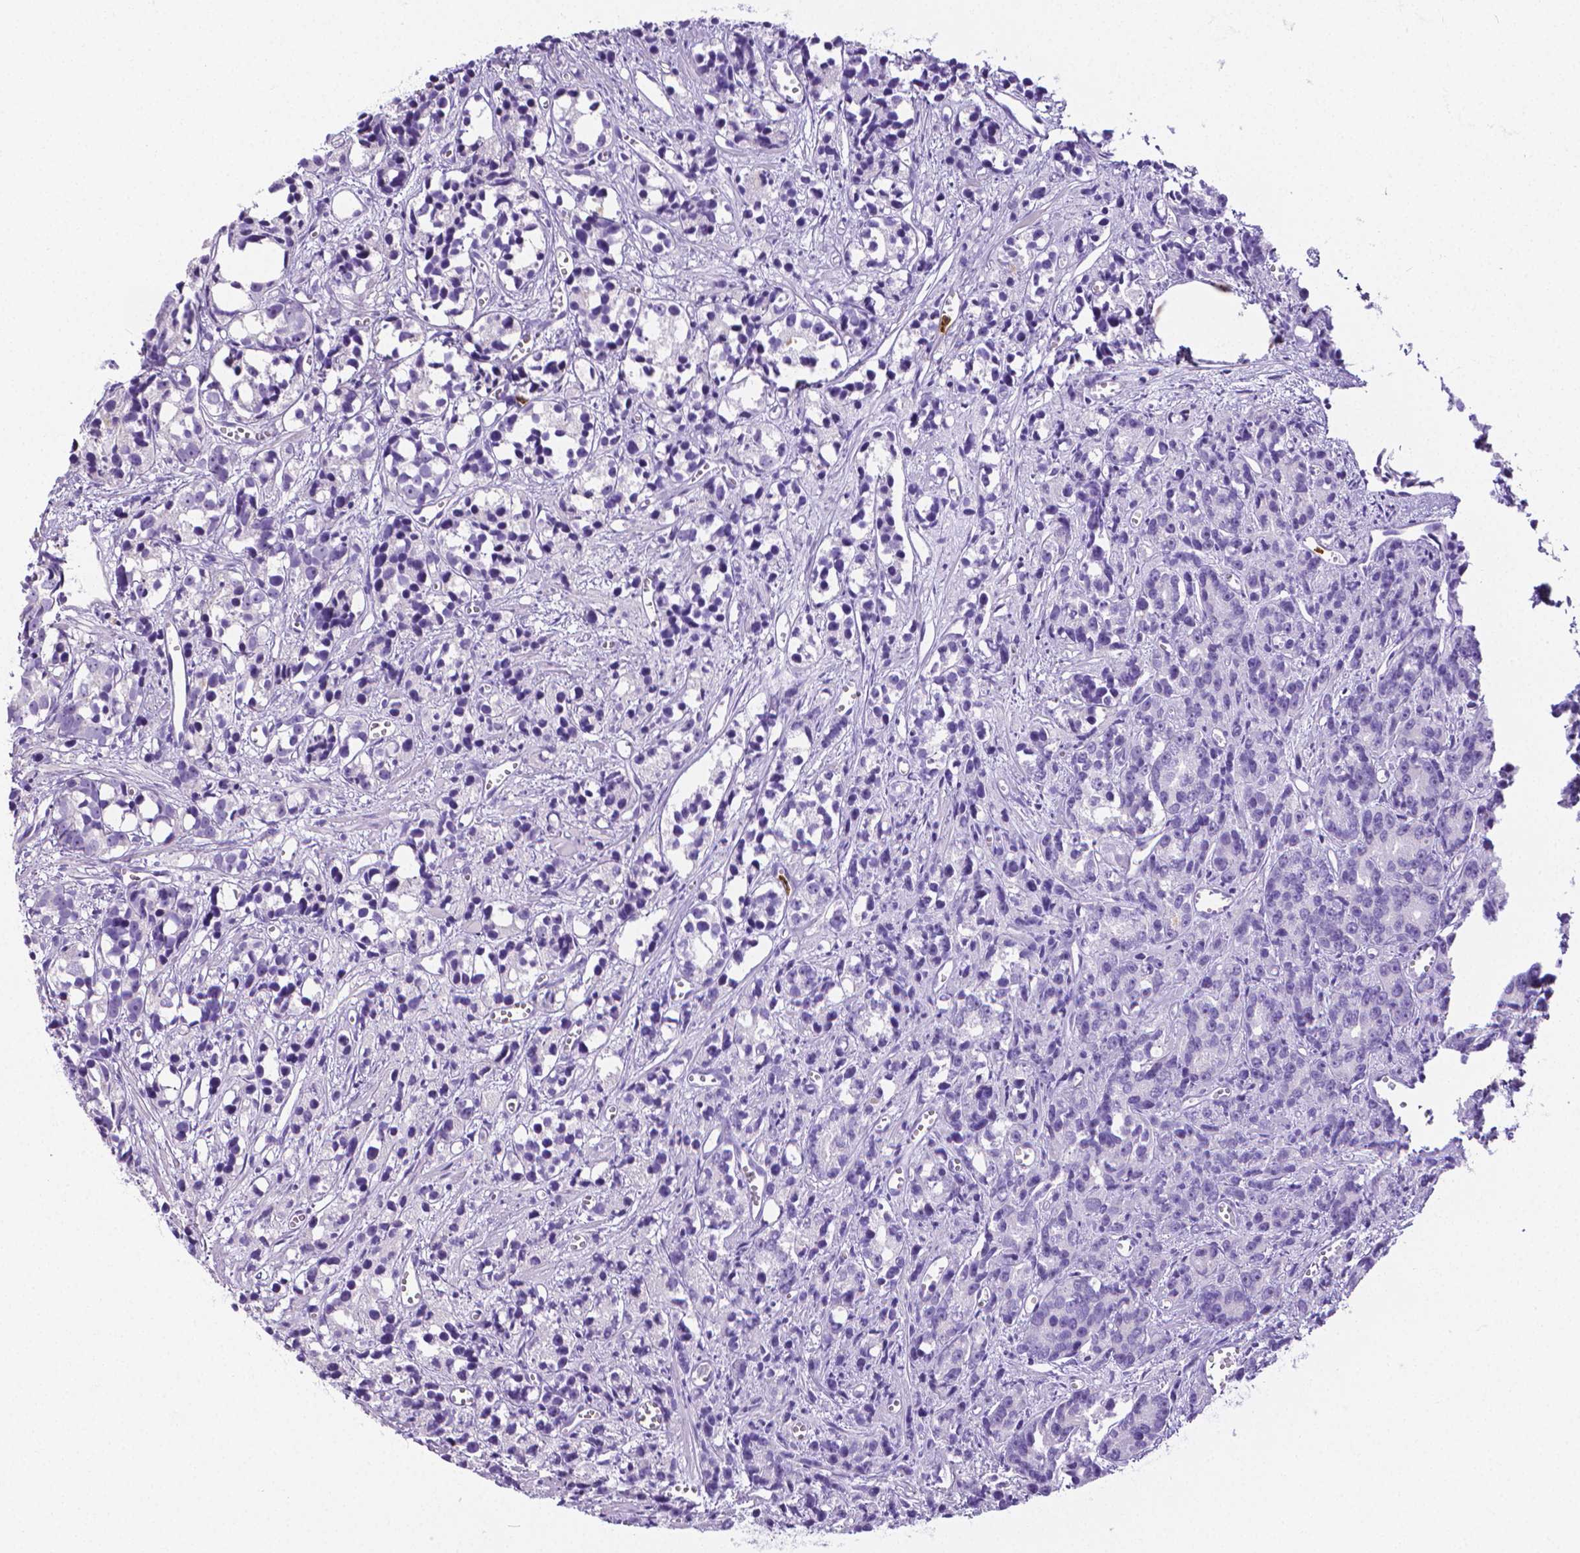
{"staining": {"intensity": "negative", "quantity": "none", "location": "none"}, "tissue": "prostate cancer", "cell_type": "Tumor cells", "image_type": "cancer", "snomed": [{"axis": "morphology", "description": "Adenocarcinoma, High grade"}, {"axis": "topography", "description": "Prostate"}], "caption": "This photomicrograph is of prostate cancer (adenocarcinoma (high-grade)) stained with IHC to label a protein in brown with the nuclei are counter-stained blue. There is no staining in tumor cells.", "gene": "MMP9", "patient": {"sex": "male", "age": 77}}